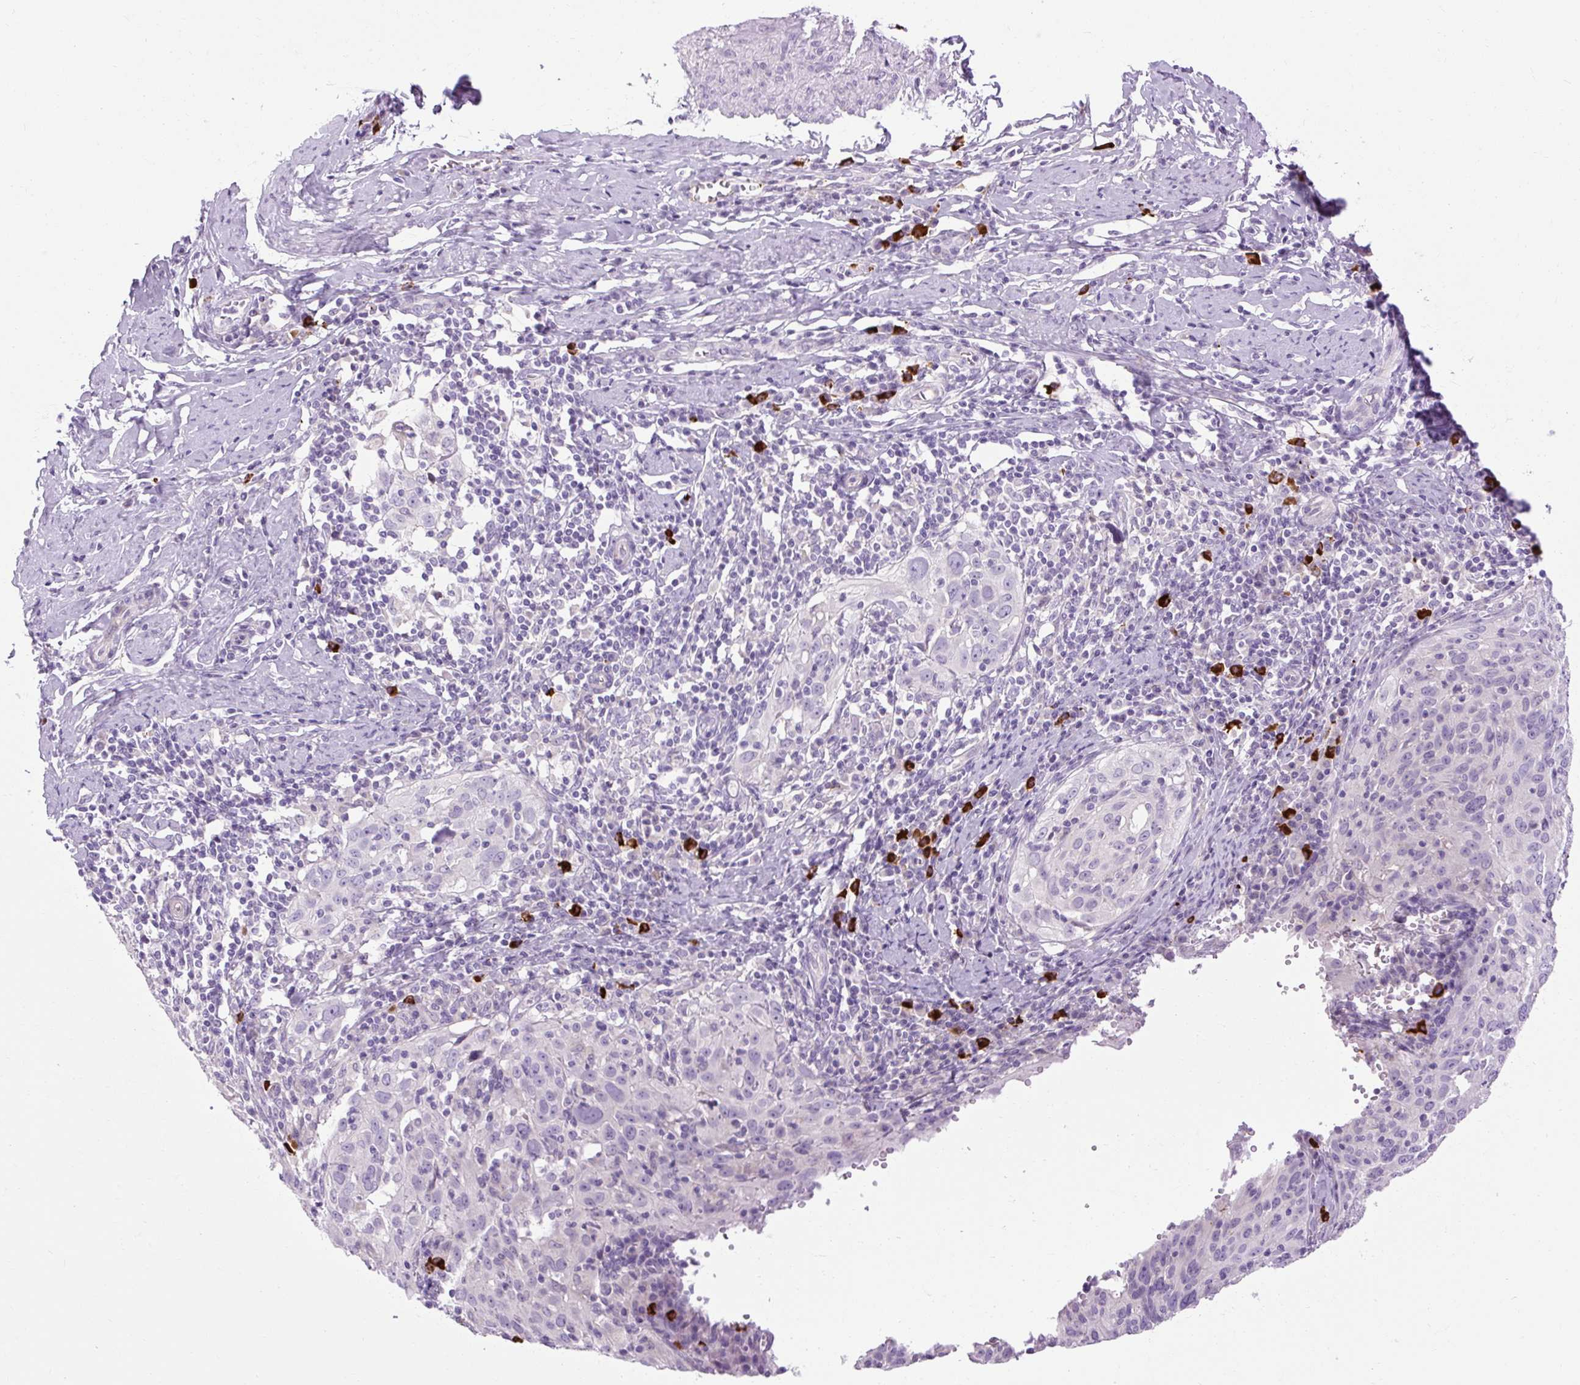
{"staining": {"intensity": "negative", "quantity": "none", "location": "none"}, "tissue": "cervical cancer", "cell_type": "Tumor cells", "image_type": "cancer", "snomed": [{"axis": "morphology", "description": "Squamous cell carcinoma, NOS"}, {"axis": "topography", "description": "Cervix"}], "caption": "A high-resolution image shows immunohistochemistry staining of squamous cell carcinoma (cervical), which shows no significant staining in tumor cells.", "gene": "ARRDC2", "patient": {"sex": "female", "age": 31}}